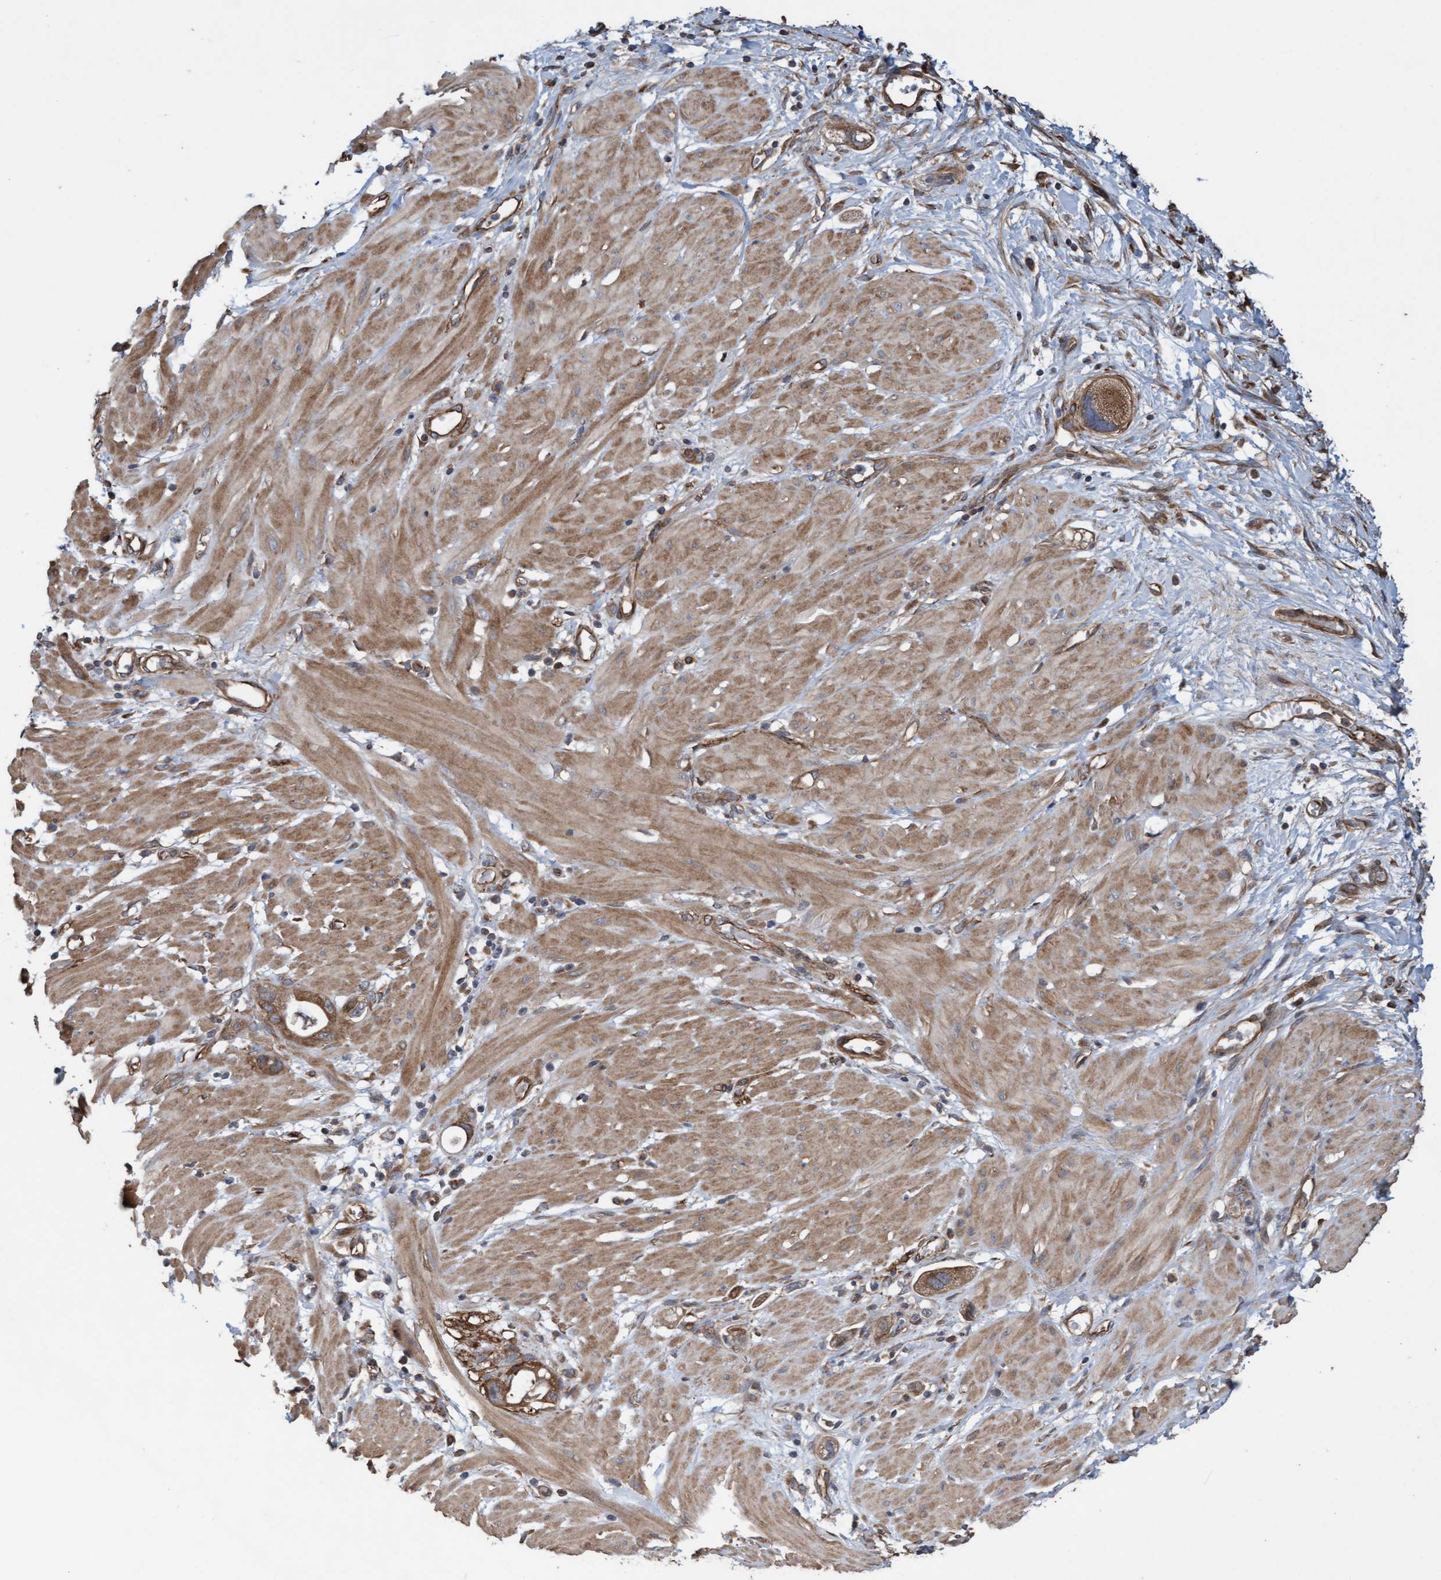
{"staining": {"intensity": "strong", "quantity": ">75%", "location": "cytoplasmic/membranous"}, "tissue": "stomach cancer", "cell_type": "Tumor cells", "image_type": "cancer", "snomed": [{"axis": "morphology", "description": "Adenocarcinoma, NOS"}, {"axis": "topography", "description": "Stomach"}, {"axis": "topography", "description": "Stomach, lower"}], "caption": "There is high levels of strong cytoplasmic/membranous staining in tumor cells of stomach cancer (adenocarcinoma), as demonstrated by immunohistochemical staining (brown color).", "gene": "CDC42EP4", "patient": {"sex": "female", "age": 48}}